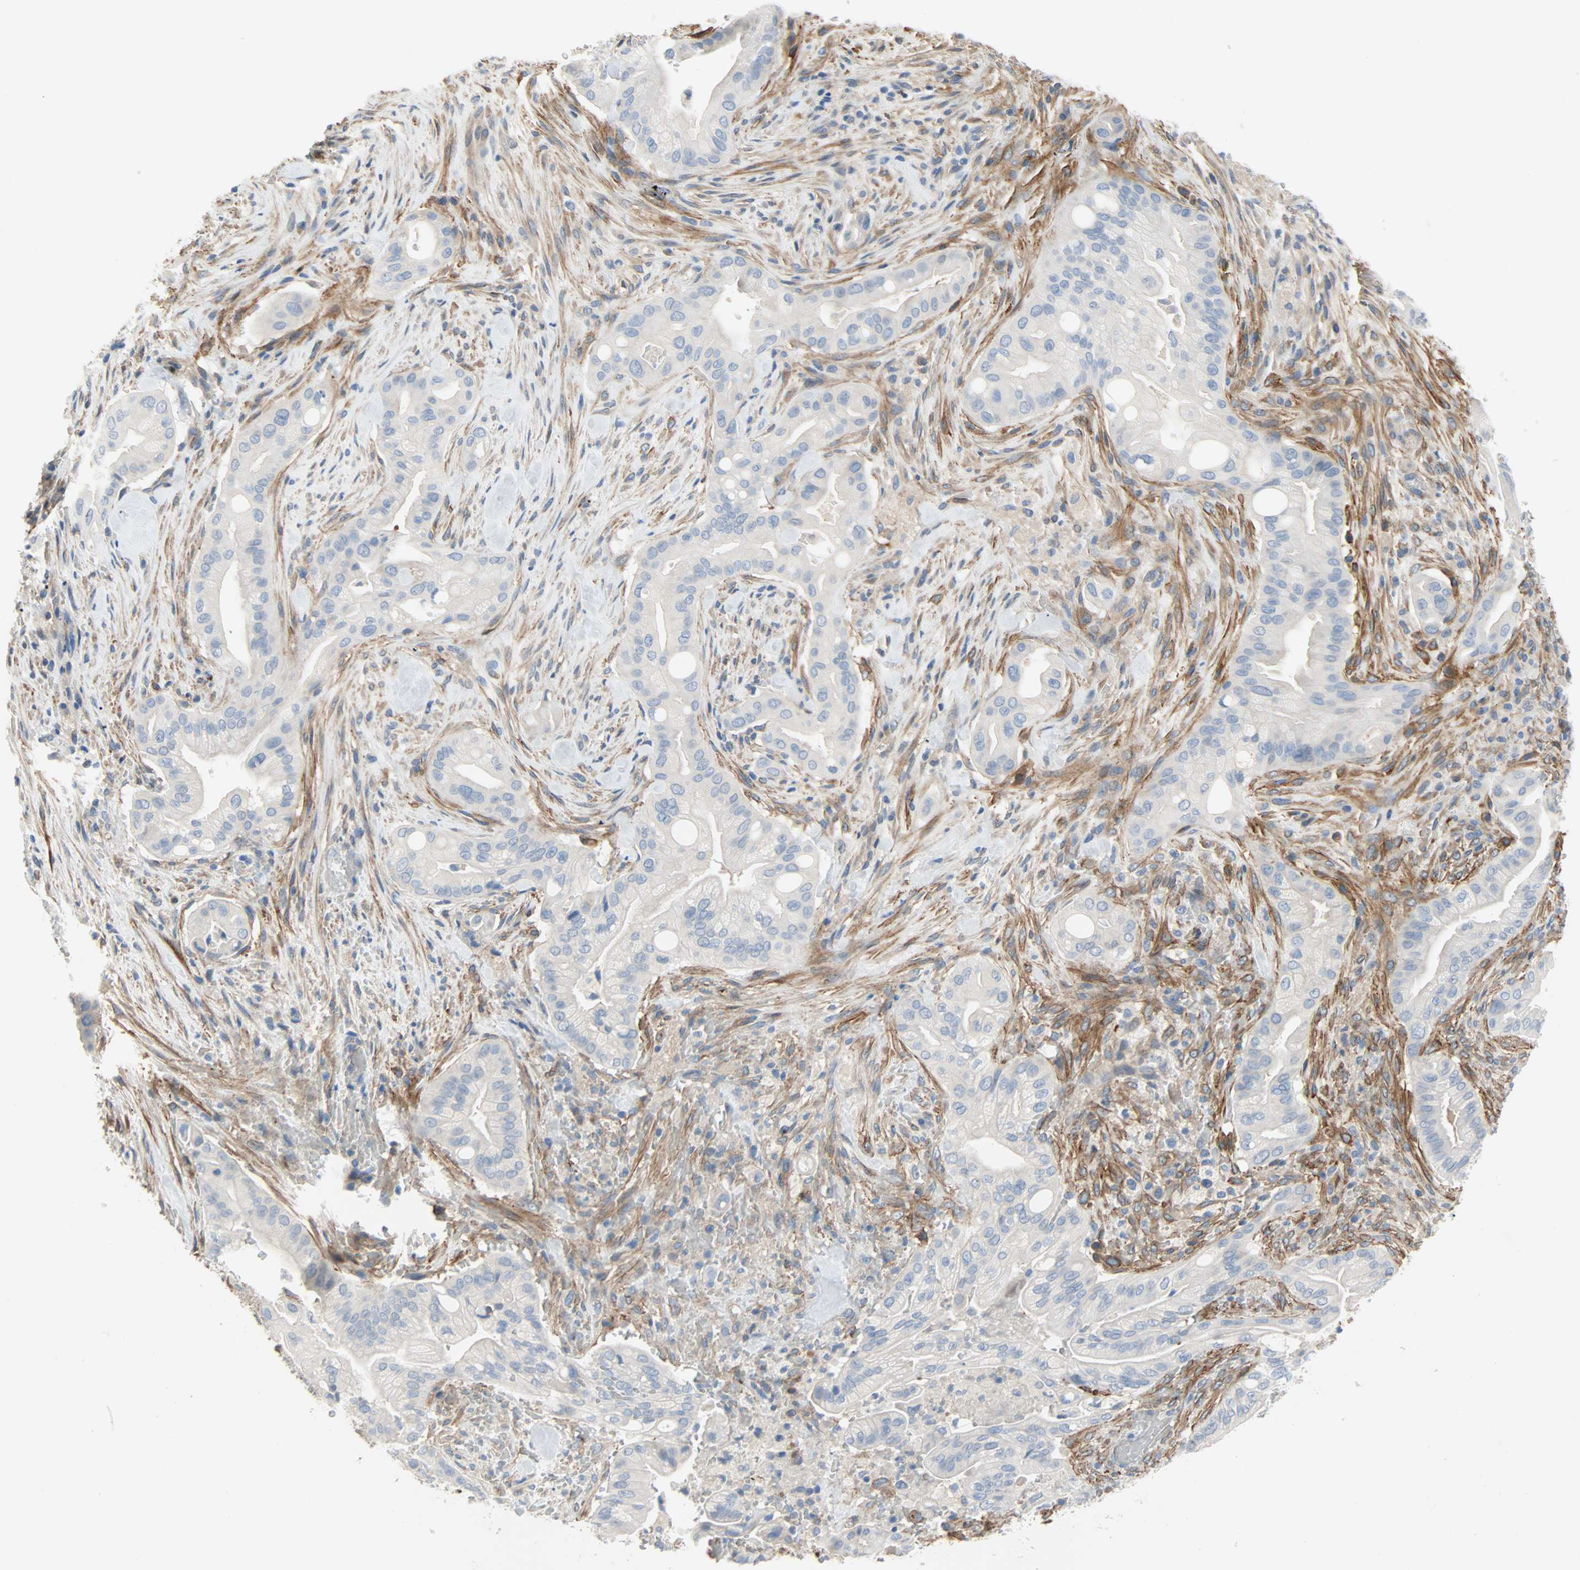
{"staining": {"intensity": "negative", "quantity": "none", "location": "none"}, "tissue": "liver cancer", "cell_type": "Tumor cells", "image_type": "cancer", "snomed": [{"axis": "morphology", "description": "Cholangiocarcinoma"}, {"axis": "topography", "description": "Liver"}], "caption": "Protein analysis of cholangiocarcinoma (liver) reveals no significant staining in tumor cells.", "gene": "TNFRSF12A", "patient": {"sex": "female", "age": 68}}